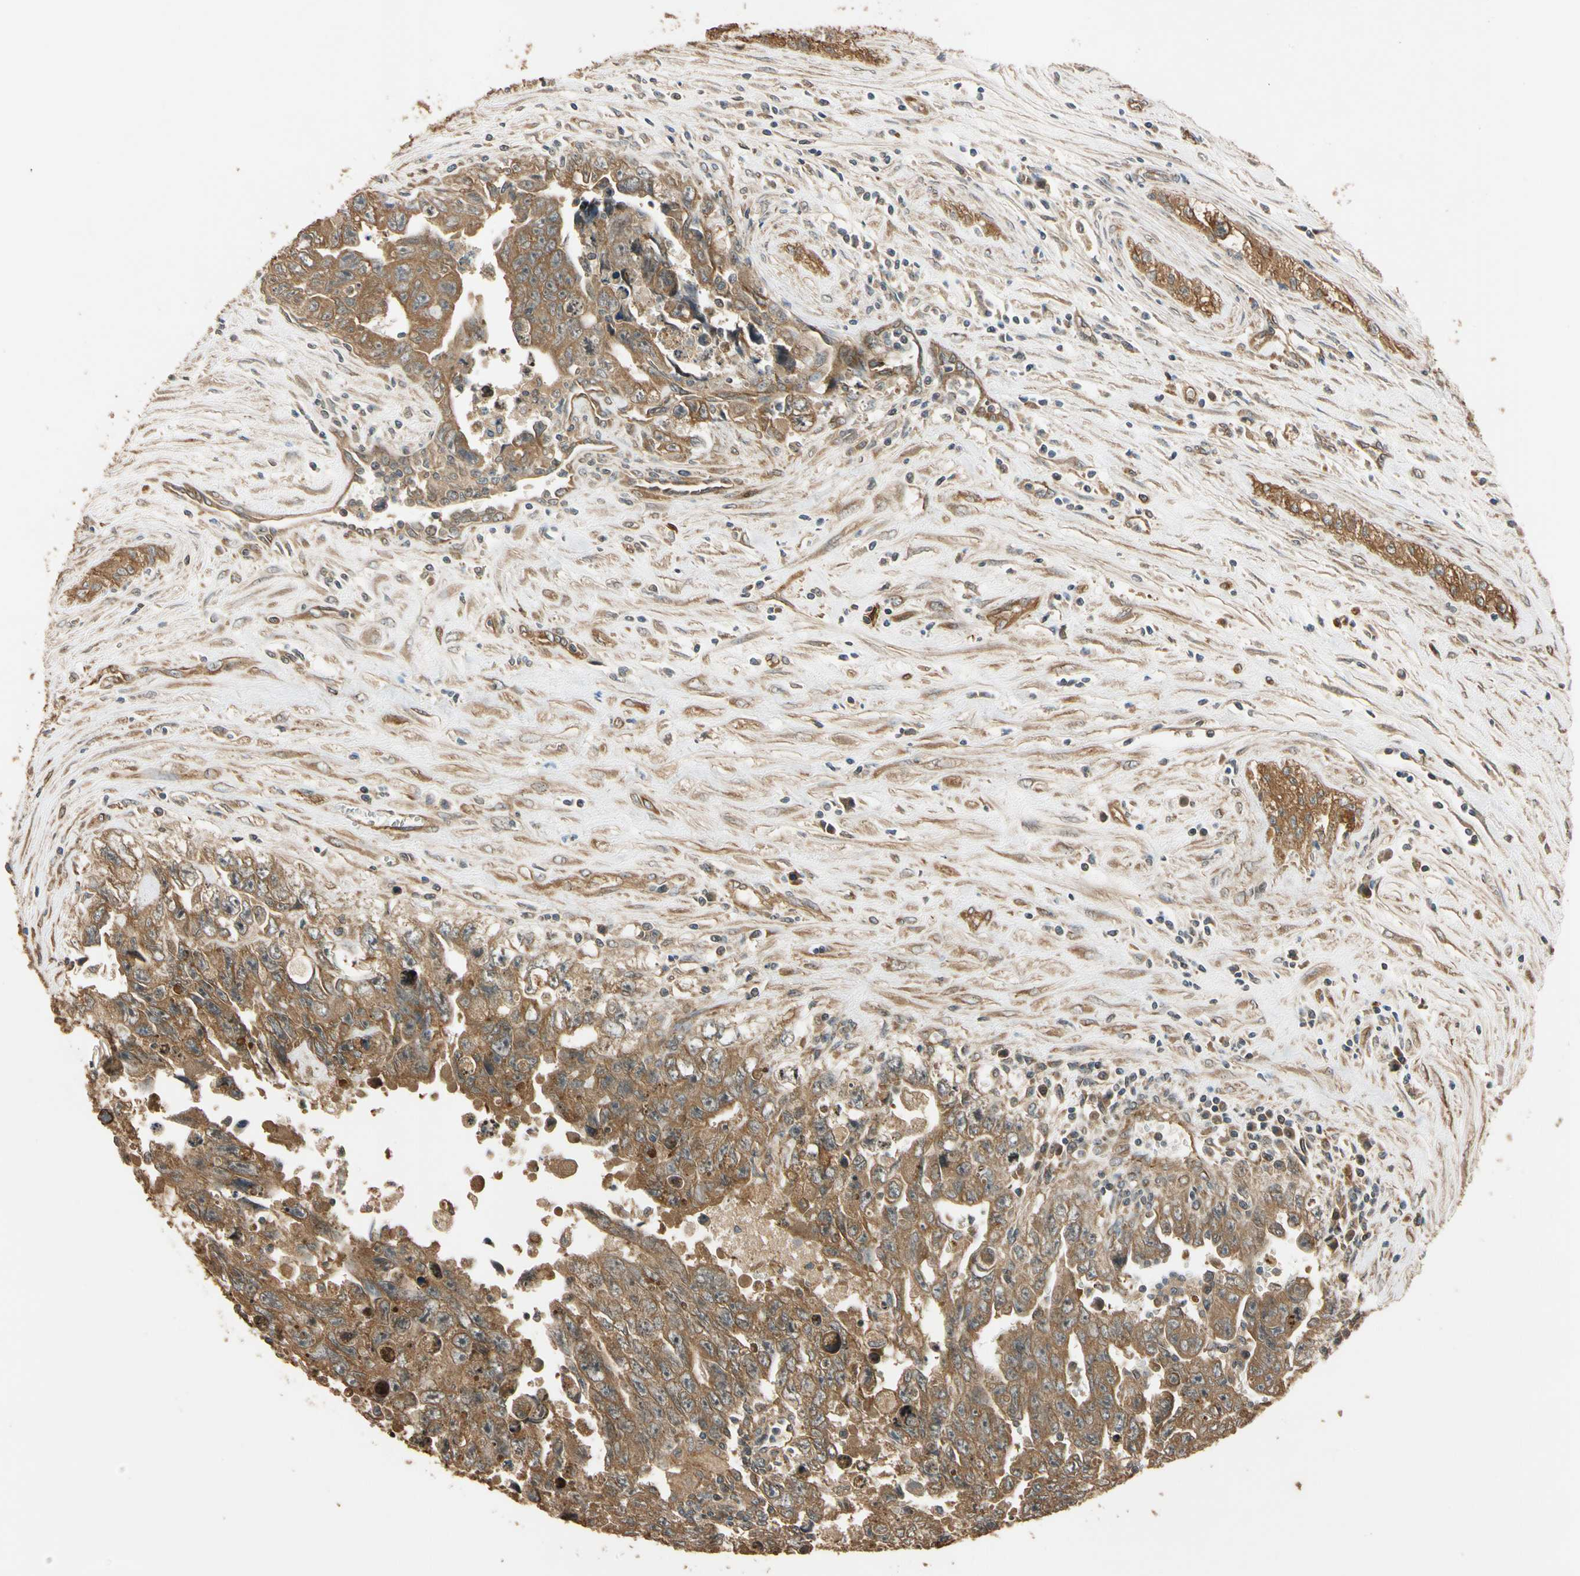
{"staining": {"intensity": "moderate", "quantity": ">75%", "location": "cytoplasmic/membranous"}, "tissue": "testis cancer", "cell_type": "Tumor cells", "image_type": "cancer", "snomed": [{"axis": "morphology", "description": "Carcinoma, Embryonal, NOS"}, {"axis": "topography", "description": "Testis"}], "caption": "High-power microscopy captured an immunohistochemistry image of testis embryonal carcinoma, revealing moderate cytoplasmic/membranous staining in about >75% of tumor cells.", "gene": "MGRN1", "patient": {"sex": "male", "age": 28}}